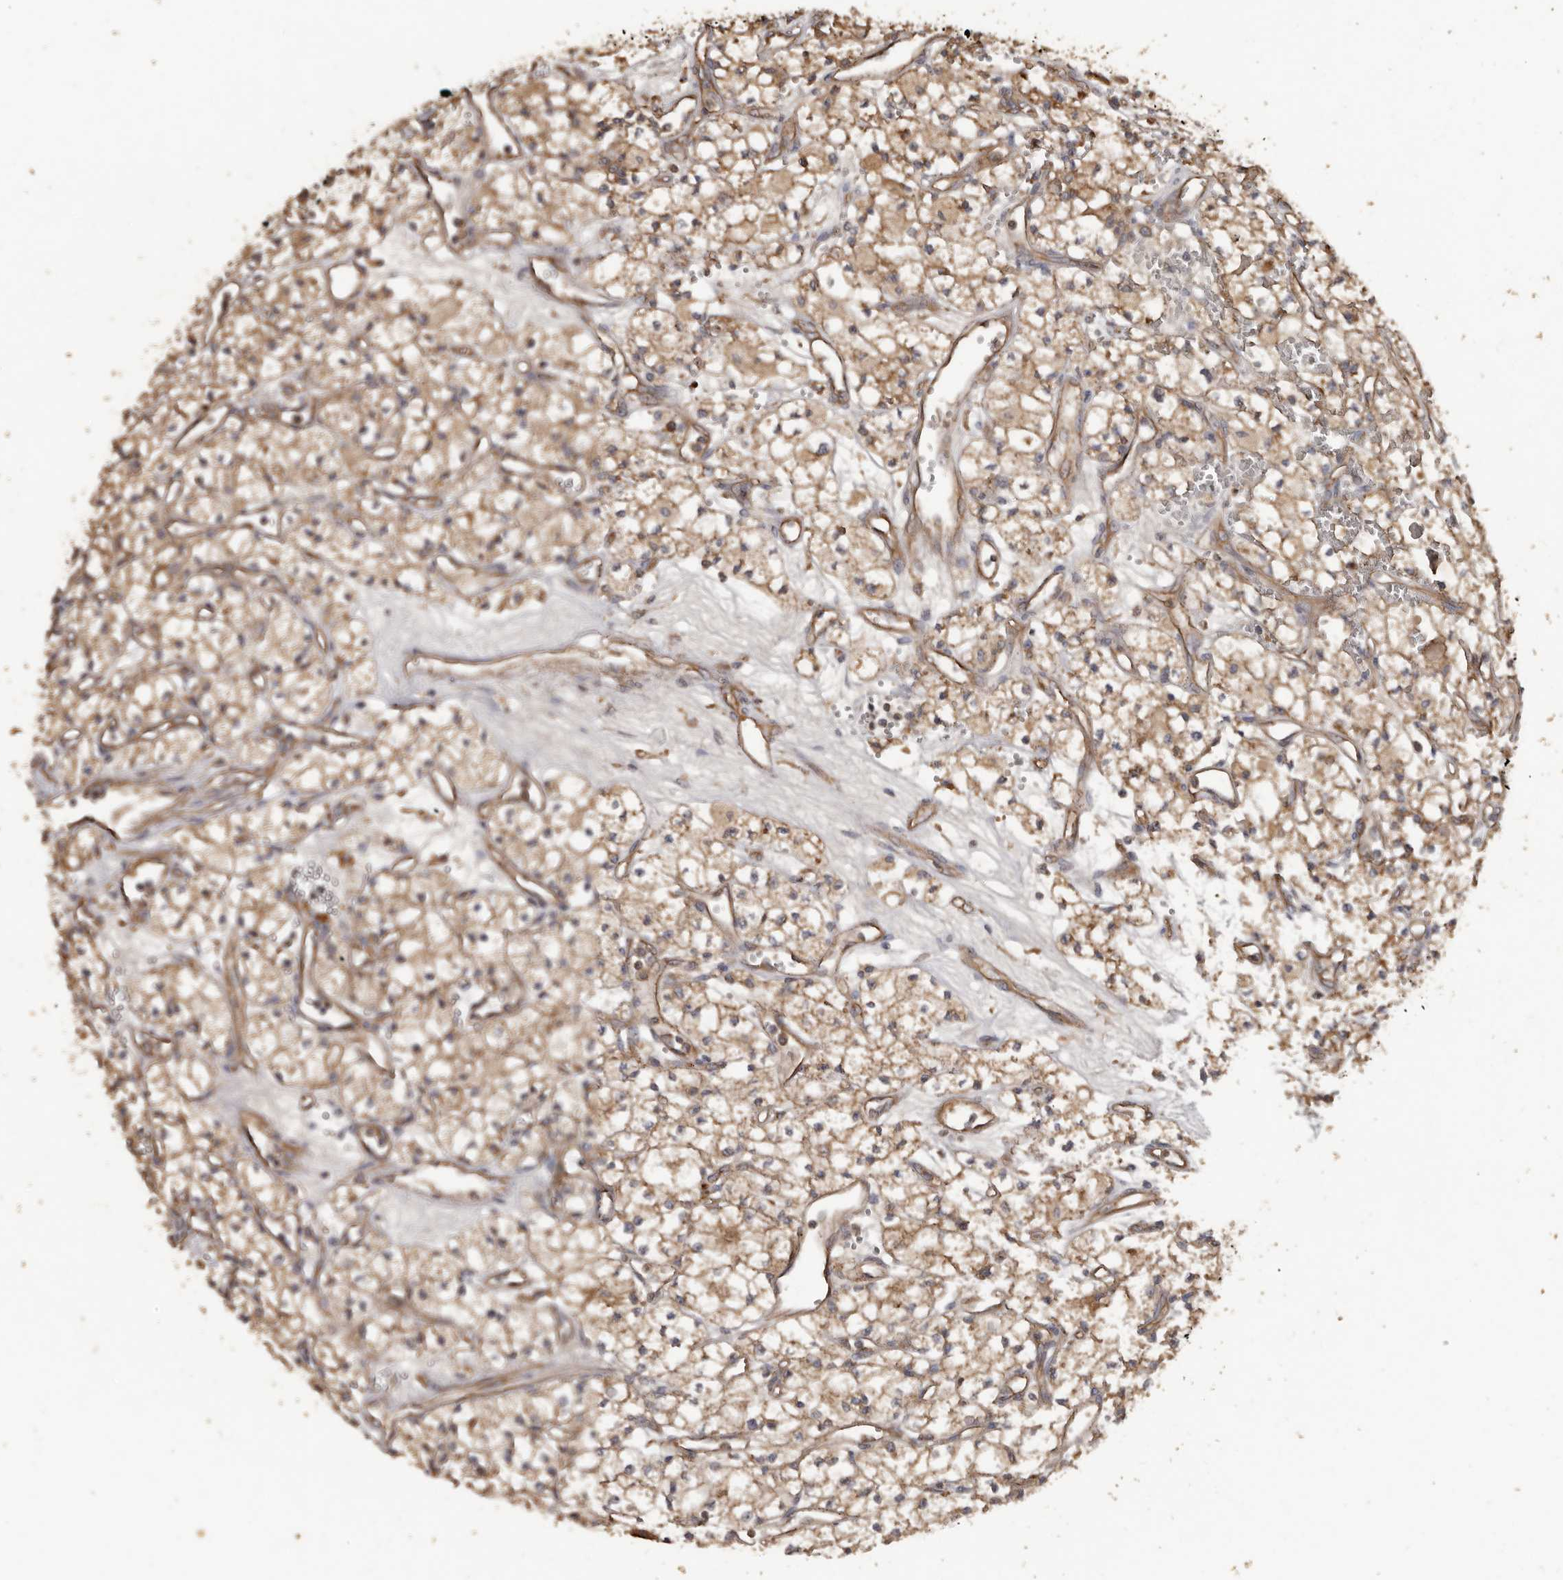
{"staining": {"intensity": "moderate", "quantity": ">75%", "location": "cytoplasmic/membranous"}, "tissue": "renal cancer", "cell_type": "Tumor cells", "image_type": "cancer", "snomed": [{"axis": "morphology", "description": "Adenocarcinoma, NOS"}, {"axis": "topography", "description": "Kidney"}], "caption": "This is an image of IHC staining of adenocarcinoma (renal), which shows moderate positivity in the cytoplasmic/membranous of tumor cells.", "gene": "FLCN", "patient": {"sex": "male", "age": 59}}